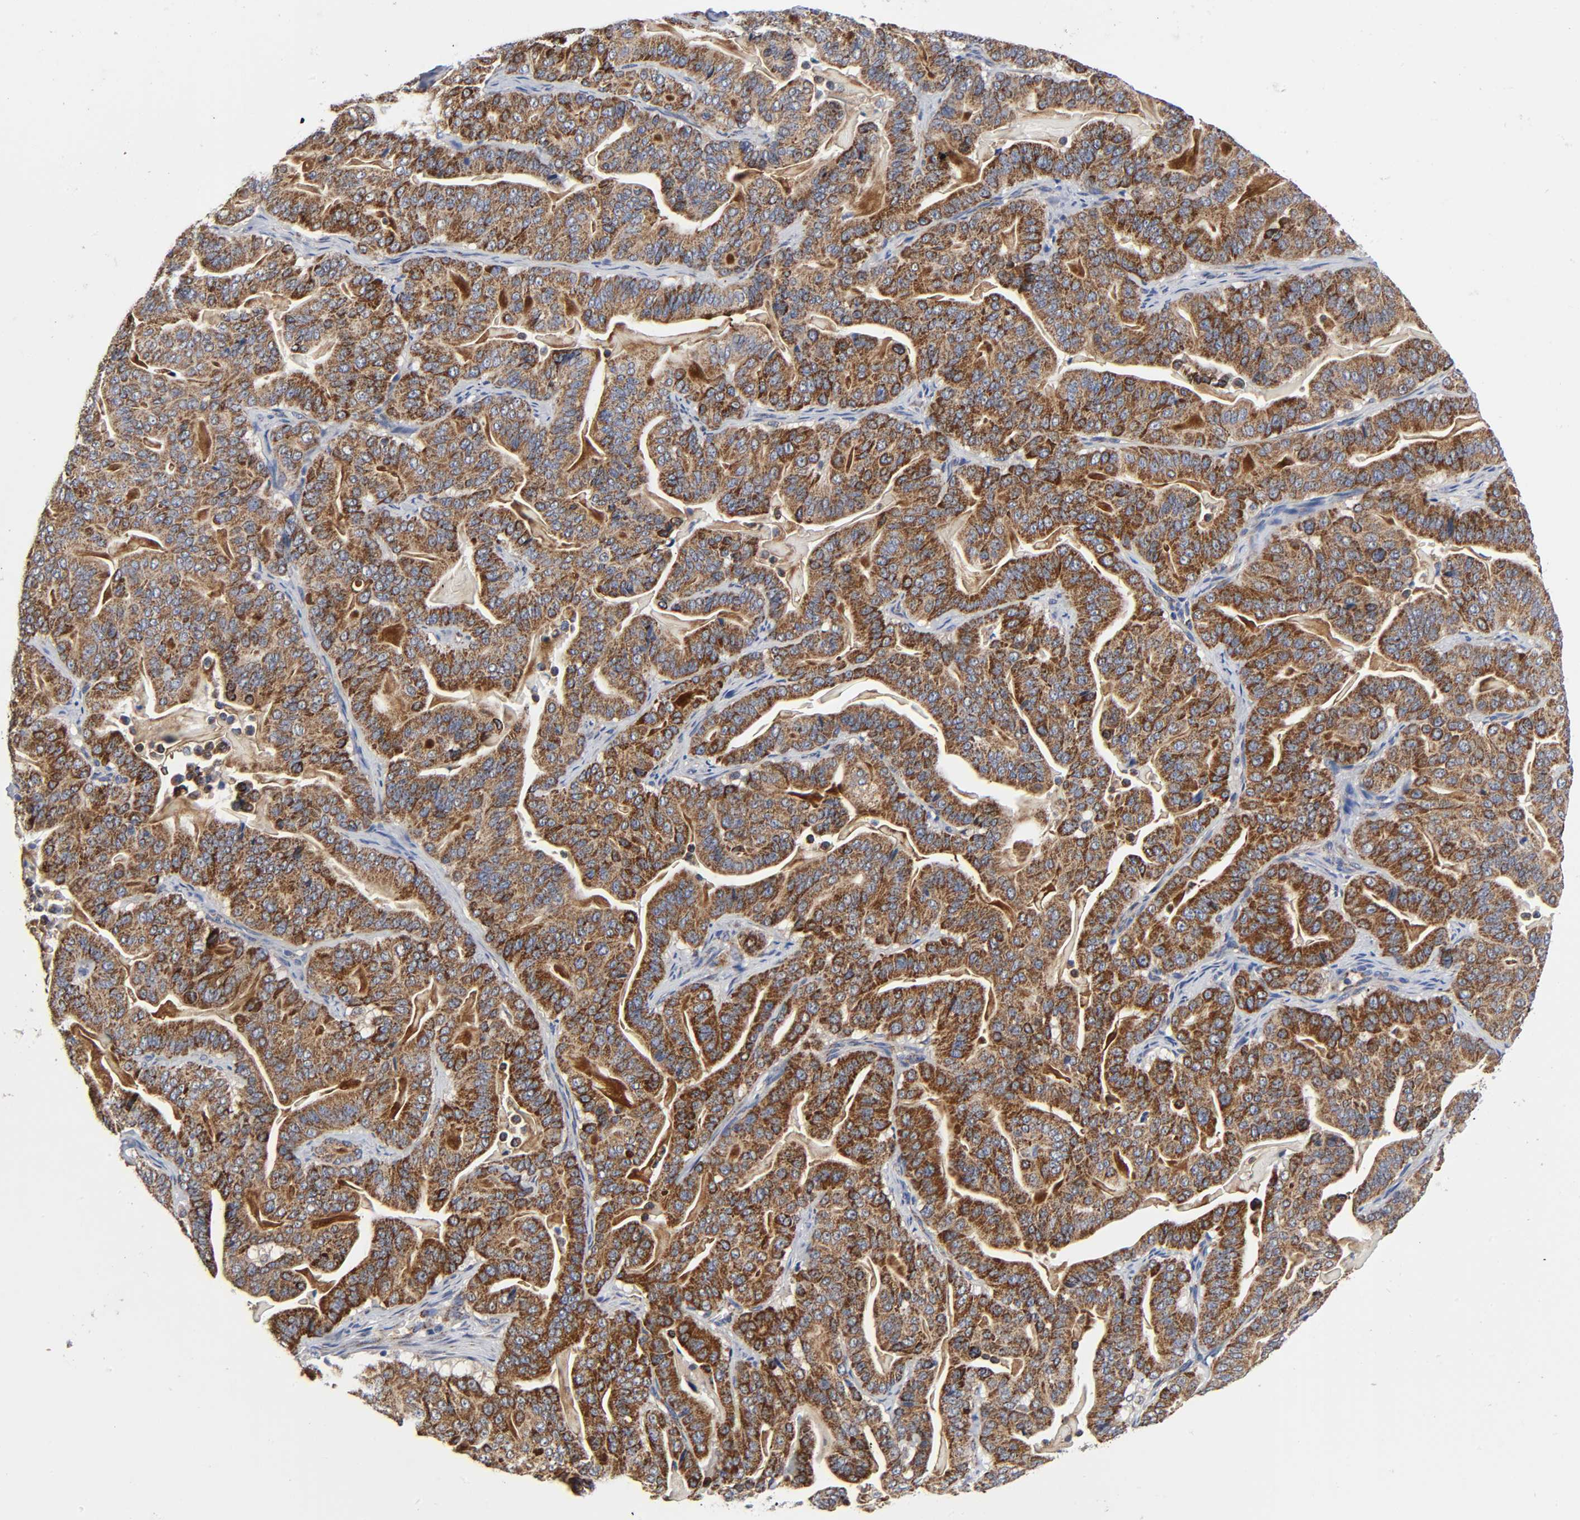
{"staining": {"intensity": "strong", "quantity": ">75%", "location": "cytoplasmic/membranous"}, "tissue": "pancreatic cancer", "cell_type": "Tumor cells", "image_type": "cancer", "snomed": [{"axis": "morphology", "description": "Adenocarcinoma, NOS"}, {"axis": "topography", "description": "Pancreas"}], "caption": "The image reveals immunohistochemical staining of adenocarcinoma (pancreatic). There is strong cytoplasmic/membranous expression is seen in about >75% of tumor cells.", "gene": "AOPEP", "patient": {"sex": "male", "age": 63}}